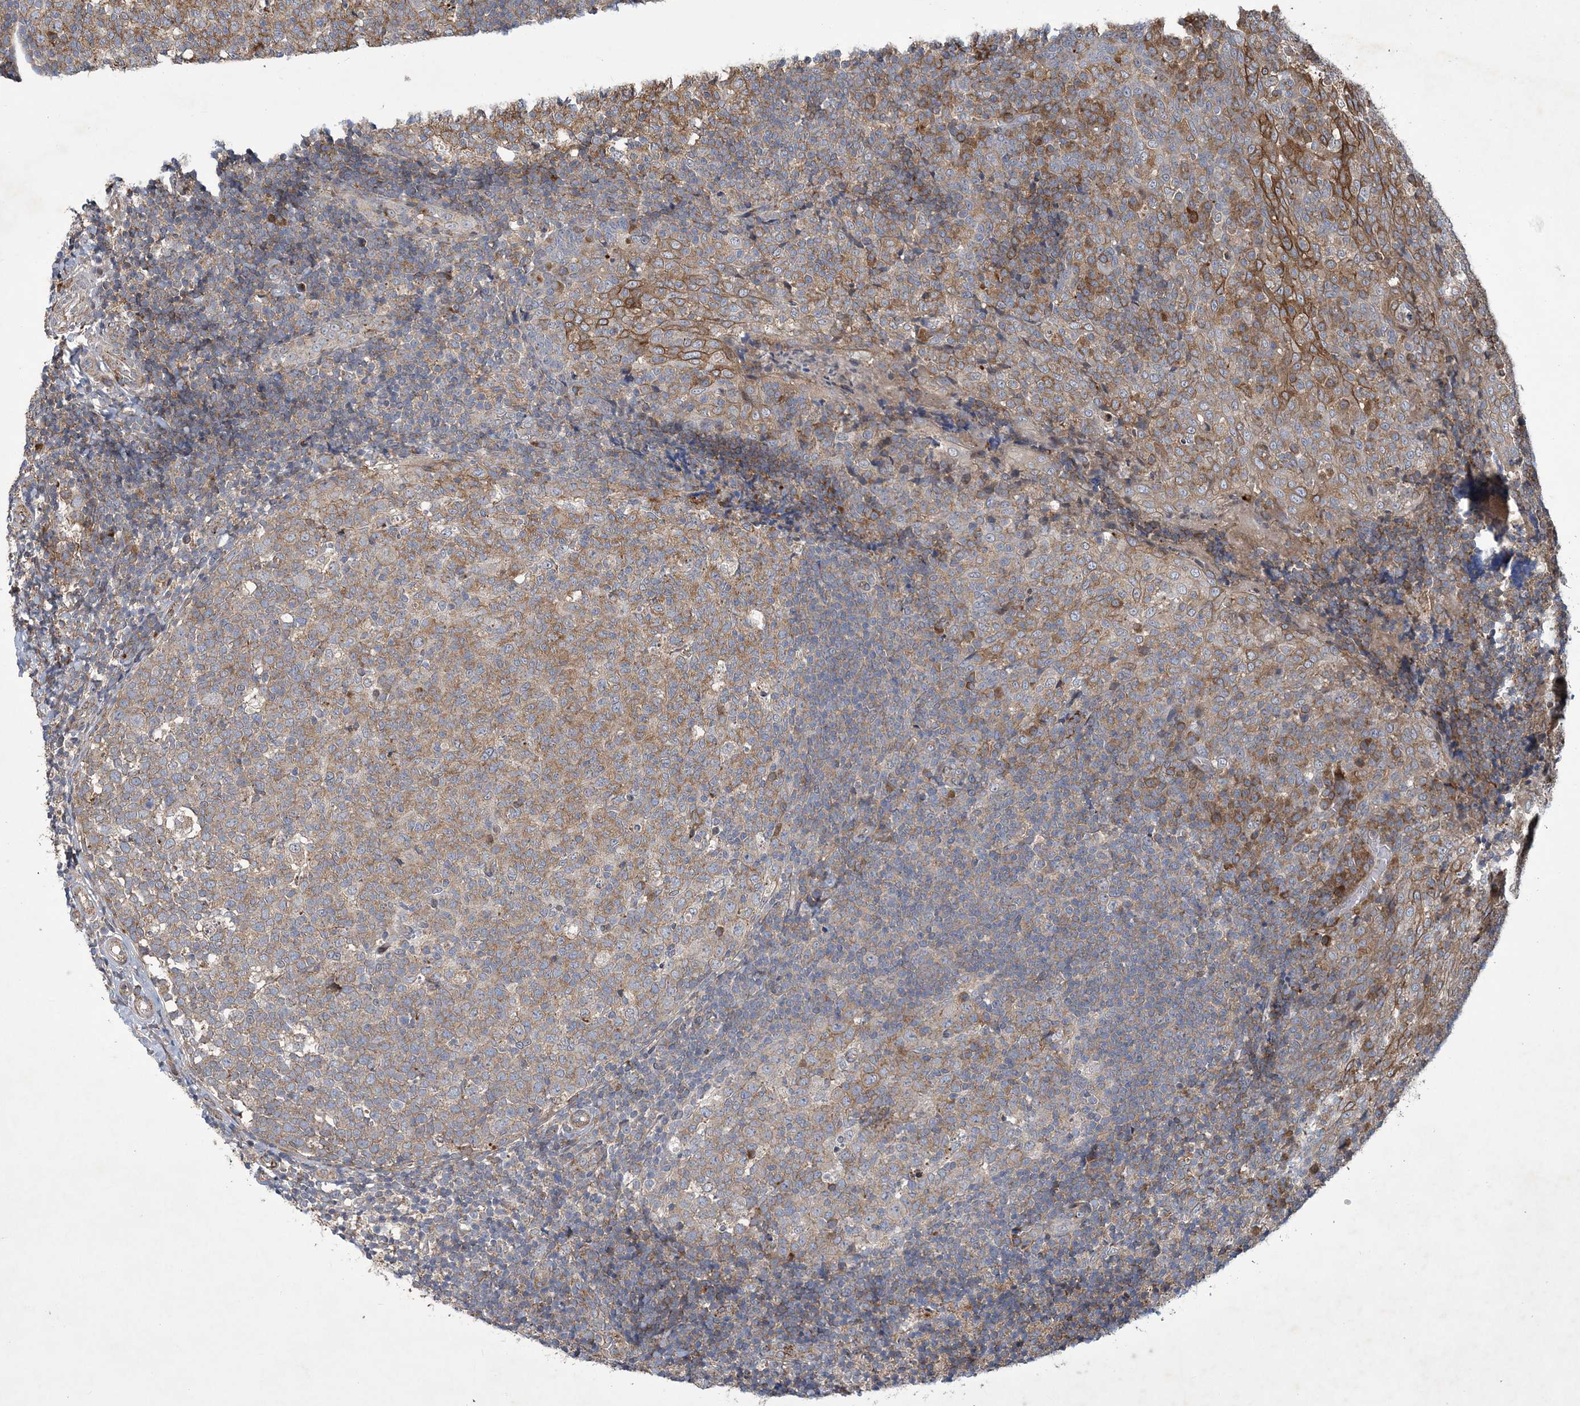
{"staining": {"intensity": "moderate", "quantity": ">75%", "location": "cytoplasmic/membranous"}, "tissue": "tonsil", "cell_type": "Germinal center cells", "image_type": "normal", "snomed": [{"axis": "morphology", "description": "Normal tissue, NOS"}, {"axis": "topography", "description": "Tonsil"}], "caption": "Germinal center cells reveal moderate cytoplasmic/membranous positivity in about >75% of cells in unremarkable tonsil.", "gene": "N4BP2", "patient": {"sex": "female", "age": 19}}